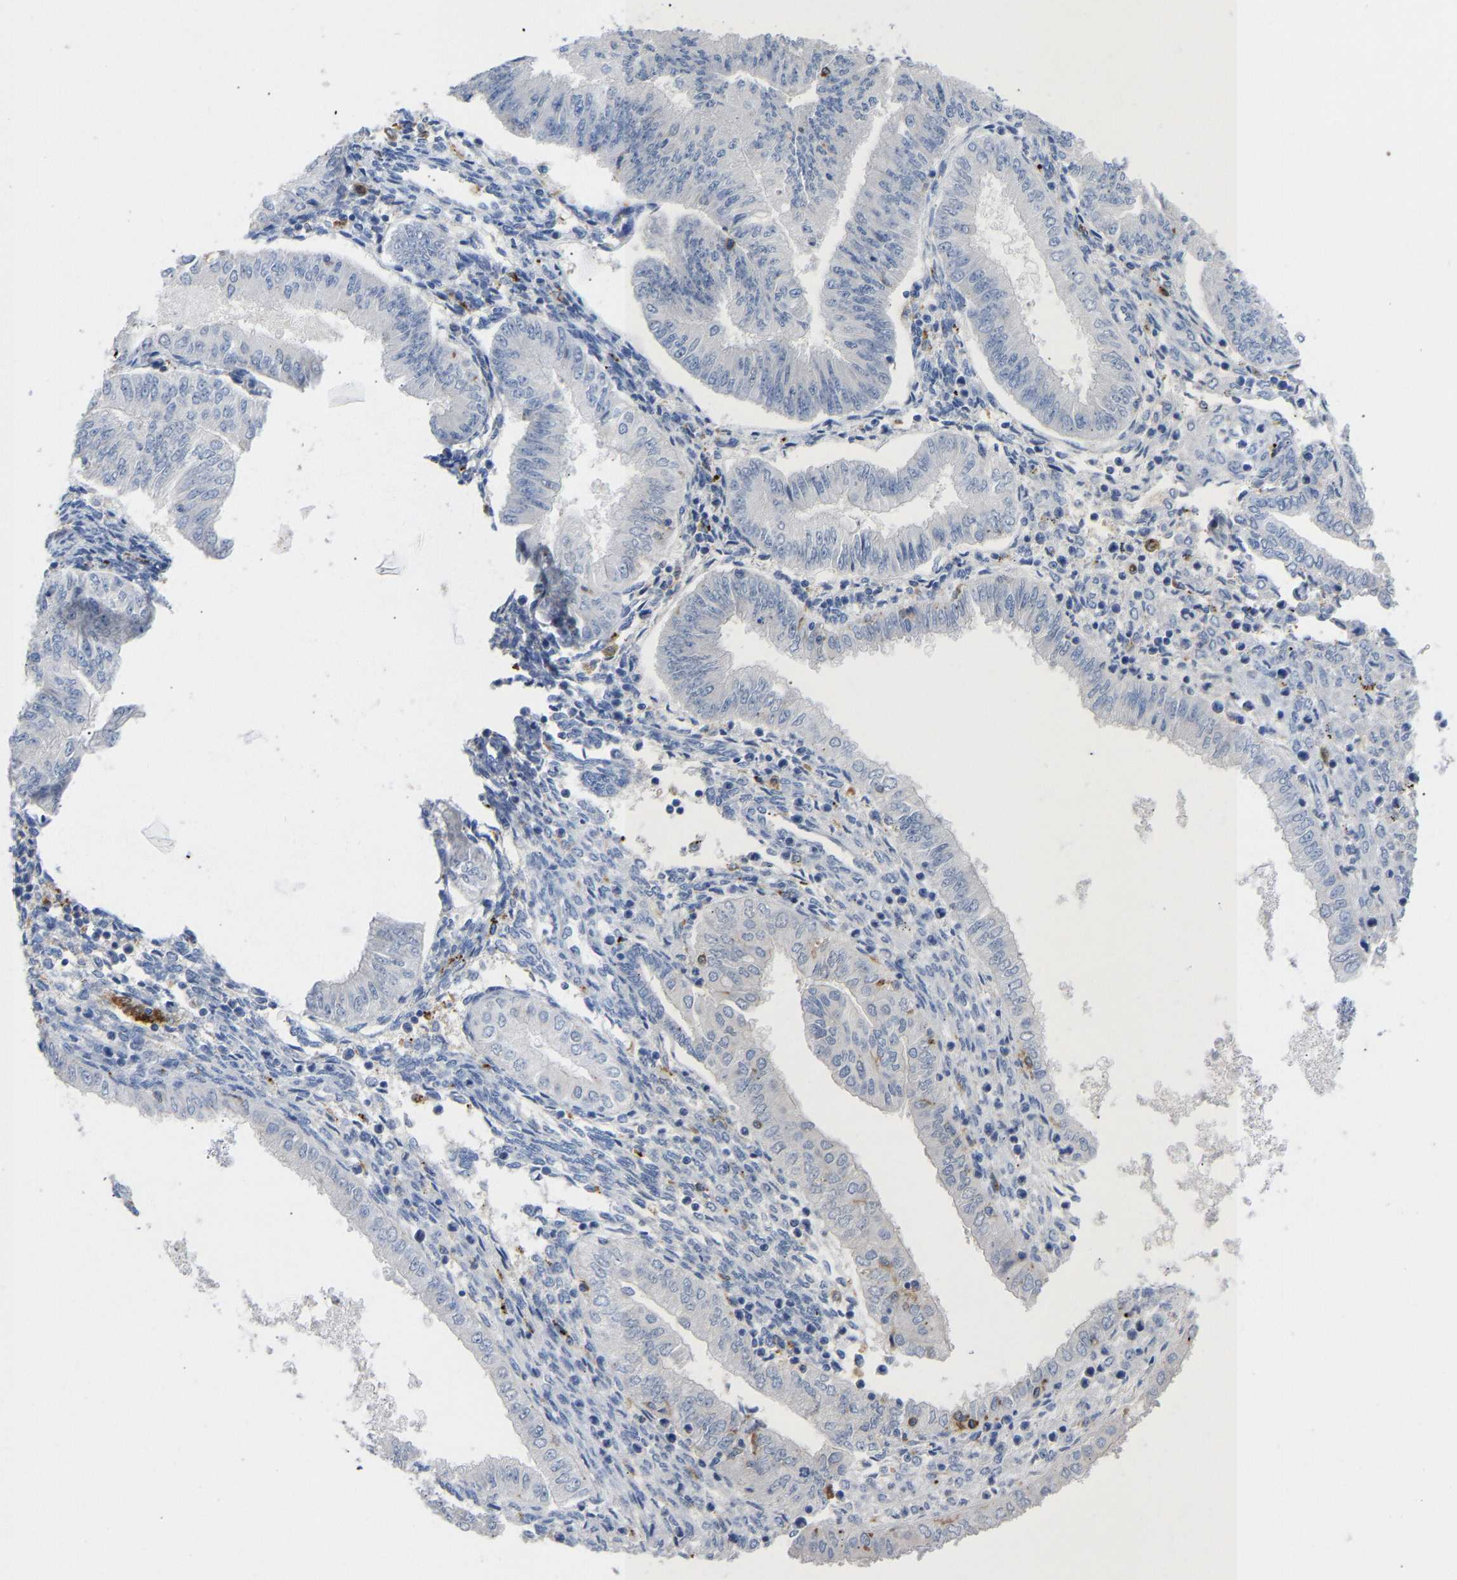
{"staining": {"intensity": "negative", "quantity": "none", "location": "none"}, "tissue": "endometrial cancer", "cell_type": "Tumor cells", "image_type": "cancer", "snomed": [{"axis": "morphology", "description": "Normal tissue, NOS"}, {"axis": "morphology", "description": "Adenocarcinoma, NOS"}, {"axis": "topography", "description": "Endometrium"}], "caption": "Endometrial adenocarcinoma stained for a protein using immunohistochemistry reveals no staining tumor cells.", "gene": "FGF18", "patient": {"sex": "female", "age": 53}}